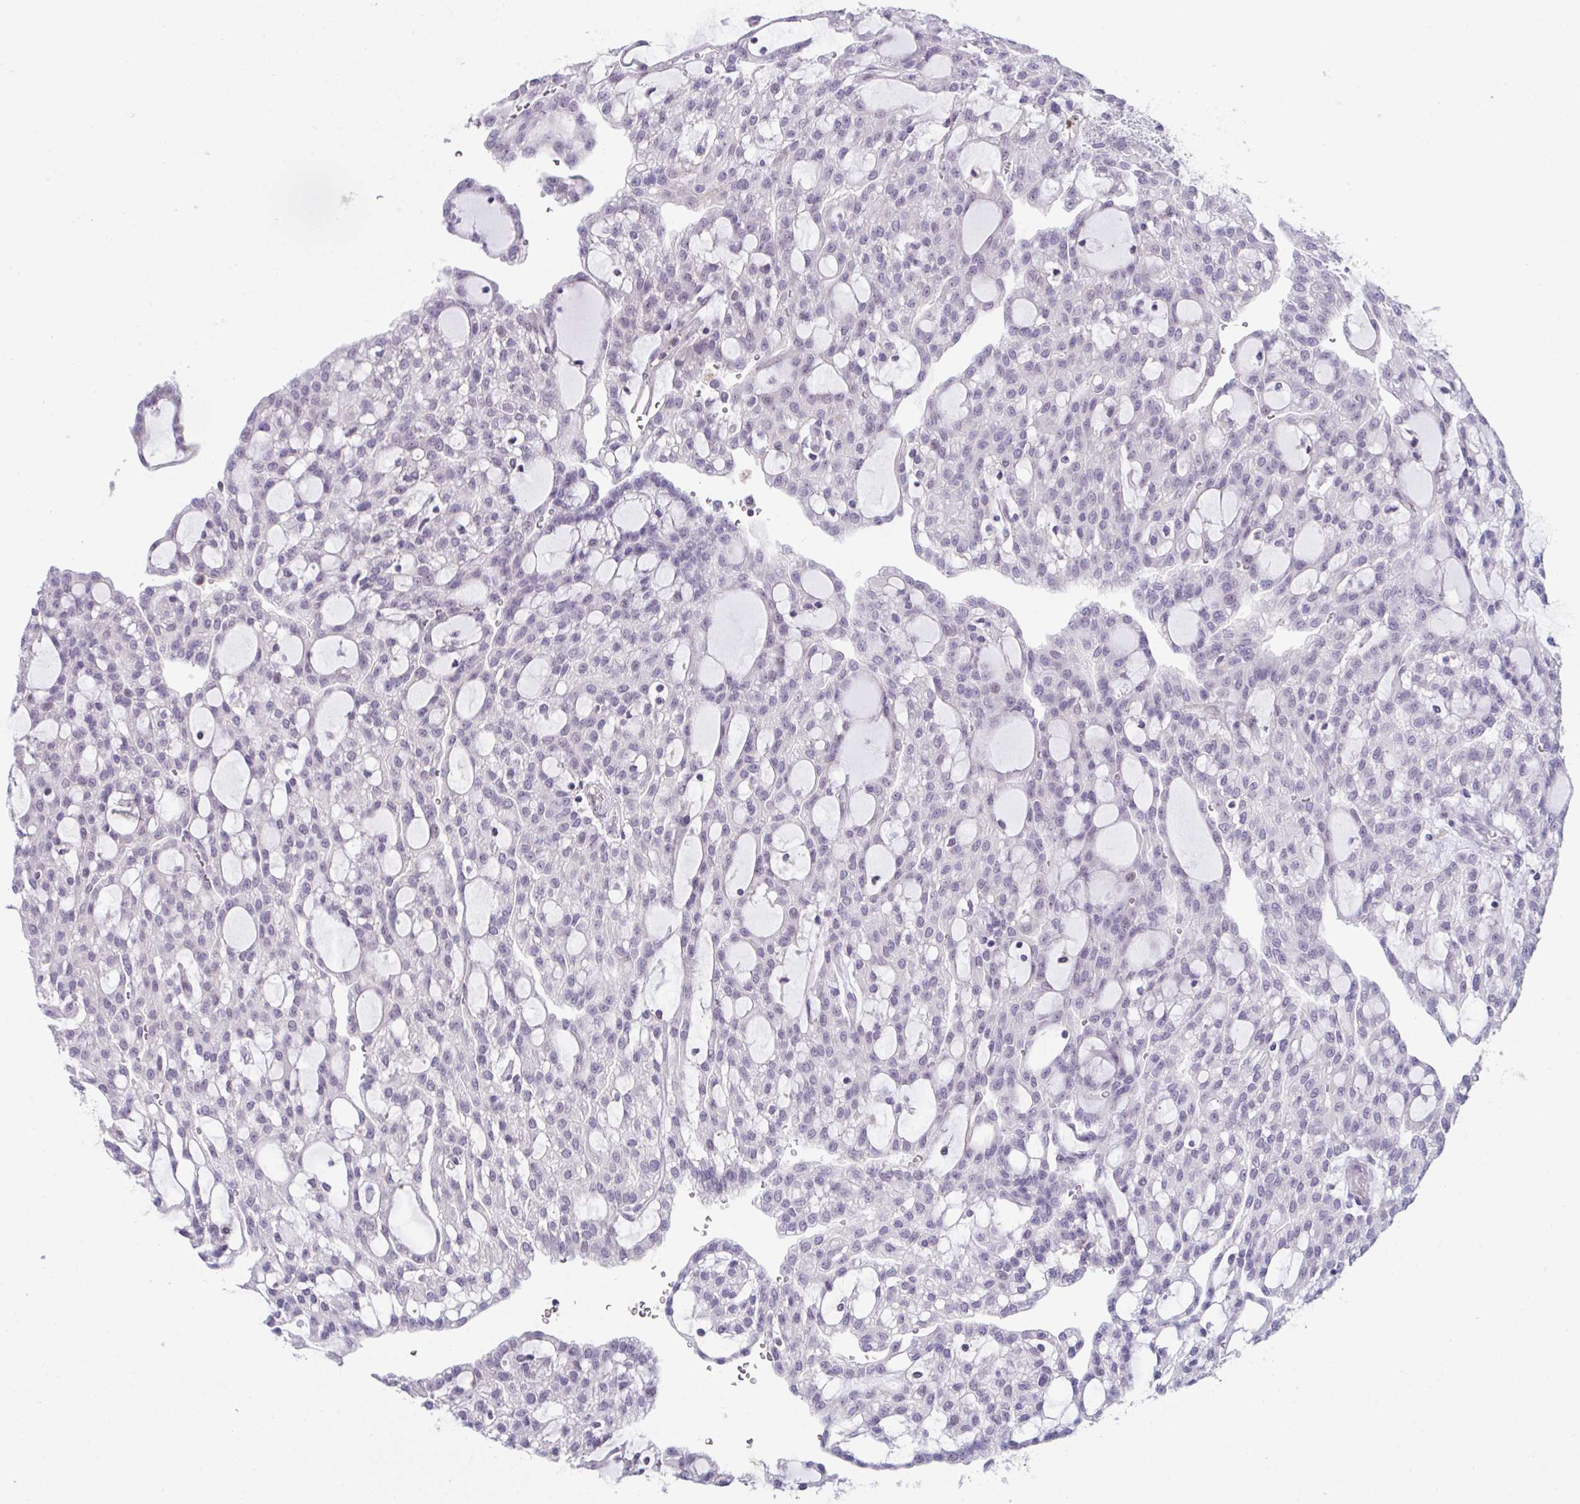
{"staining": {"intensity": "negative", "quantity": "none", "location": "none"}, "tissue": "renal cancer", "cell_type": "Tumor cells", "image_type": "cancer", "snomed": [{"axis": "morphology", "description": "Adenocarcinoma, NOS"}, {"axis": "topography", "description": "Kidney"}], "caption": "Renal adenocarcinoma stained for a protein using immunohistochemistry (IHC) shows no staining tumor cells.", "gene": "ATP6V0D2", "patient": {"sex": "male", "age": 63}}